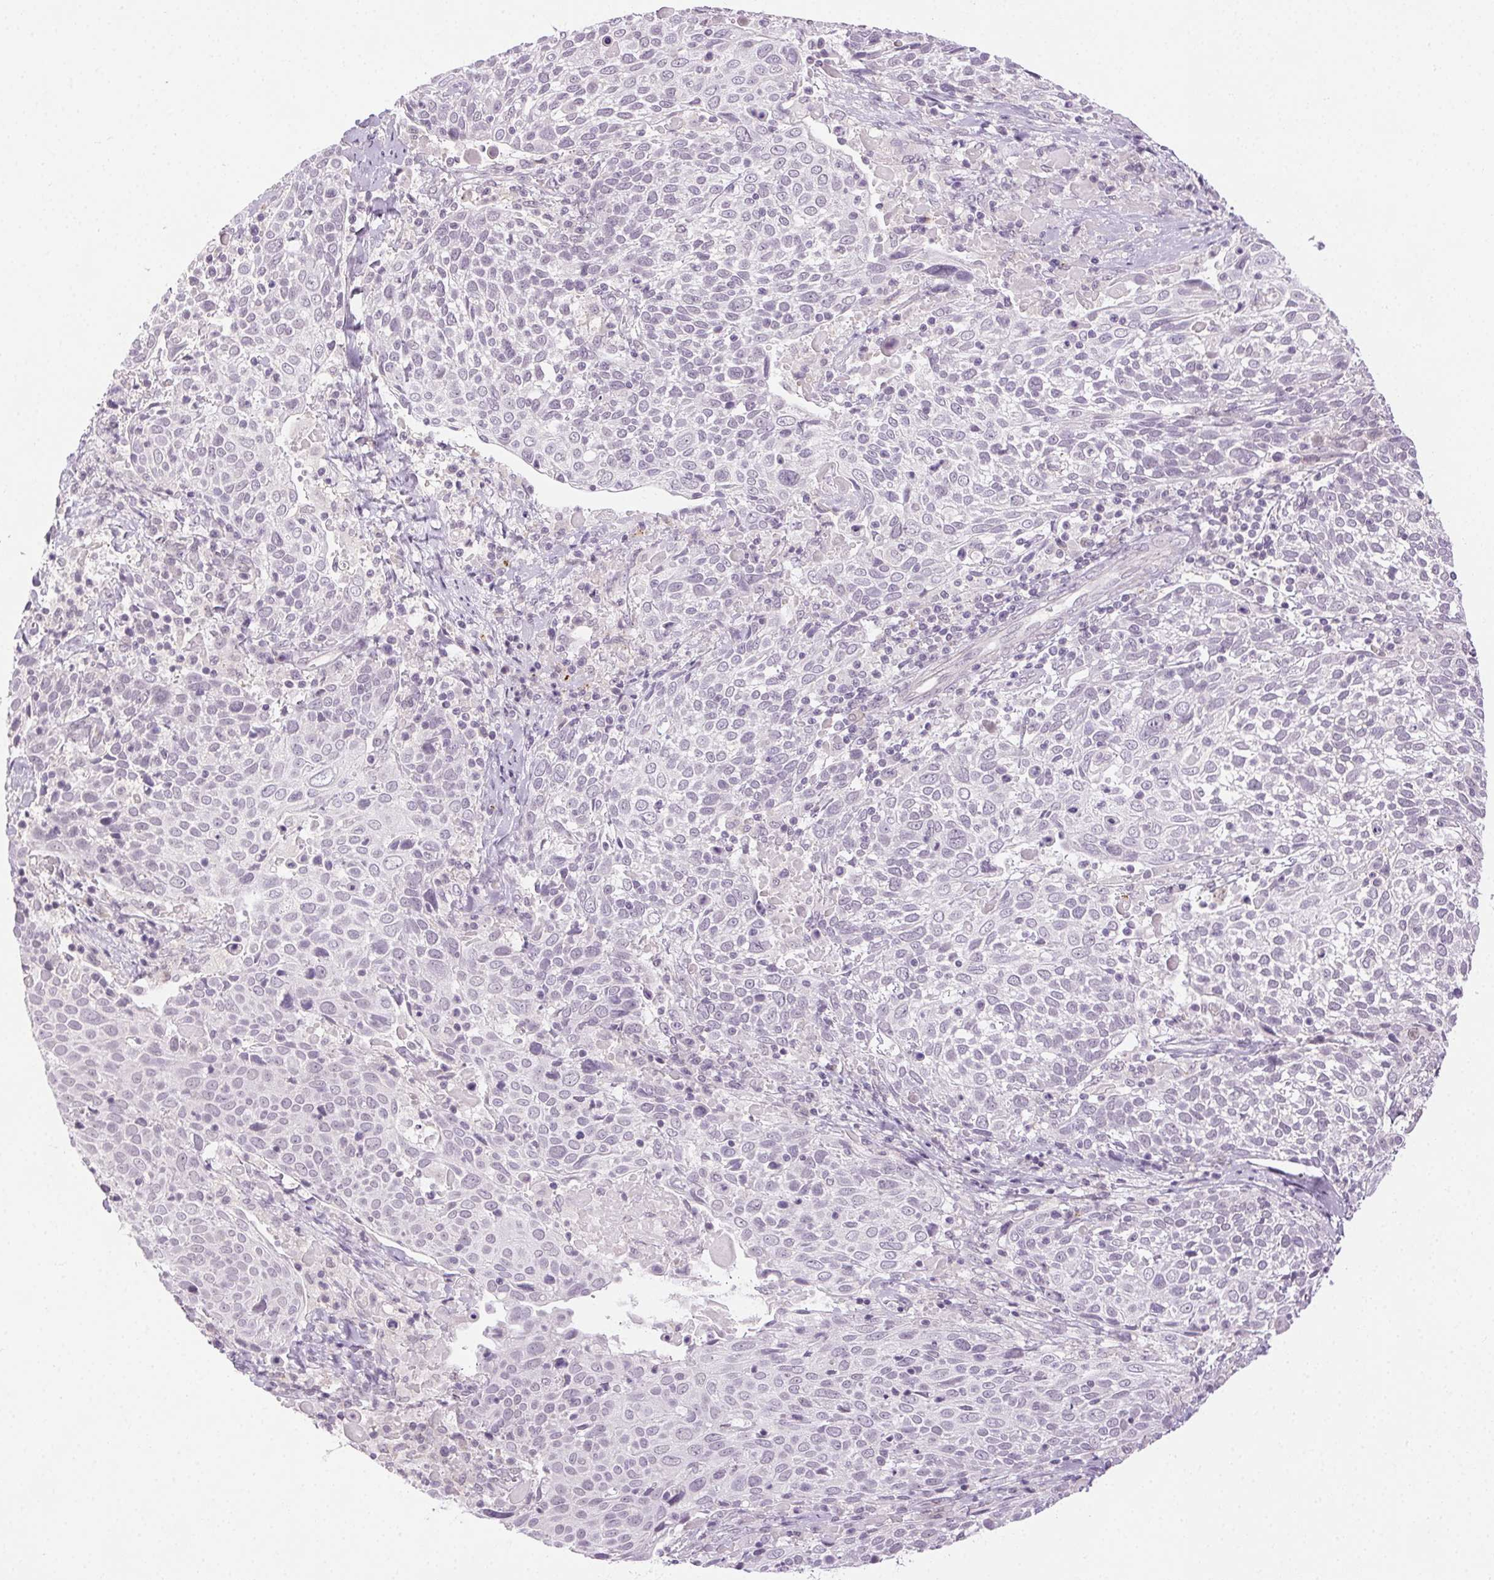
{"staining": {"intensity": "negative", "quantity": "none", "location": "none"}, "tissue": "cervical cancer", "cell_type": "Tumor cells", "image_type": "cancer", "snomed": [{"axis": "morphology", "description": "Squamous cell carcinoma, NOS"}, {"axis": "topography", "description": "Cervix"}], "caption": "An immunohistochemistry (IHC) photomicrograph of cervical cancer (squamous cell carcinoma) is shown. There is no staining in tumor cells of cervical cancer (squamous cell carcinoma).", "gene": "FAM168A", "patient": {"sex": "female", "age": 61}}